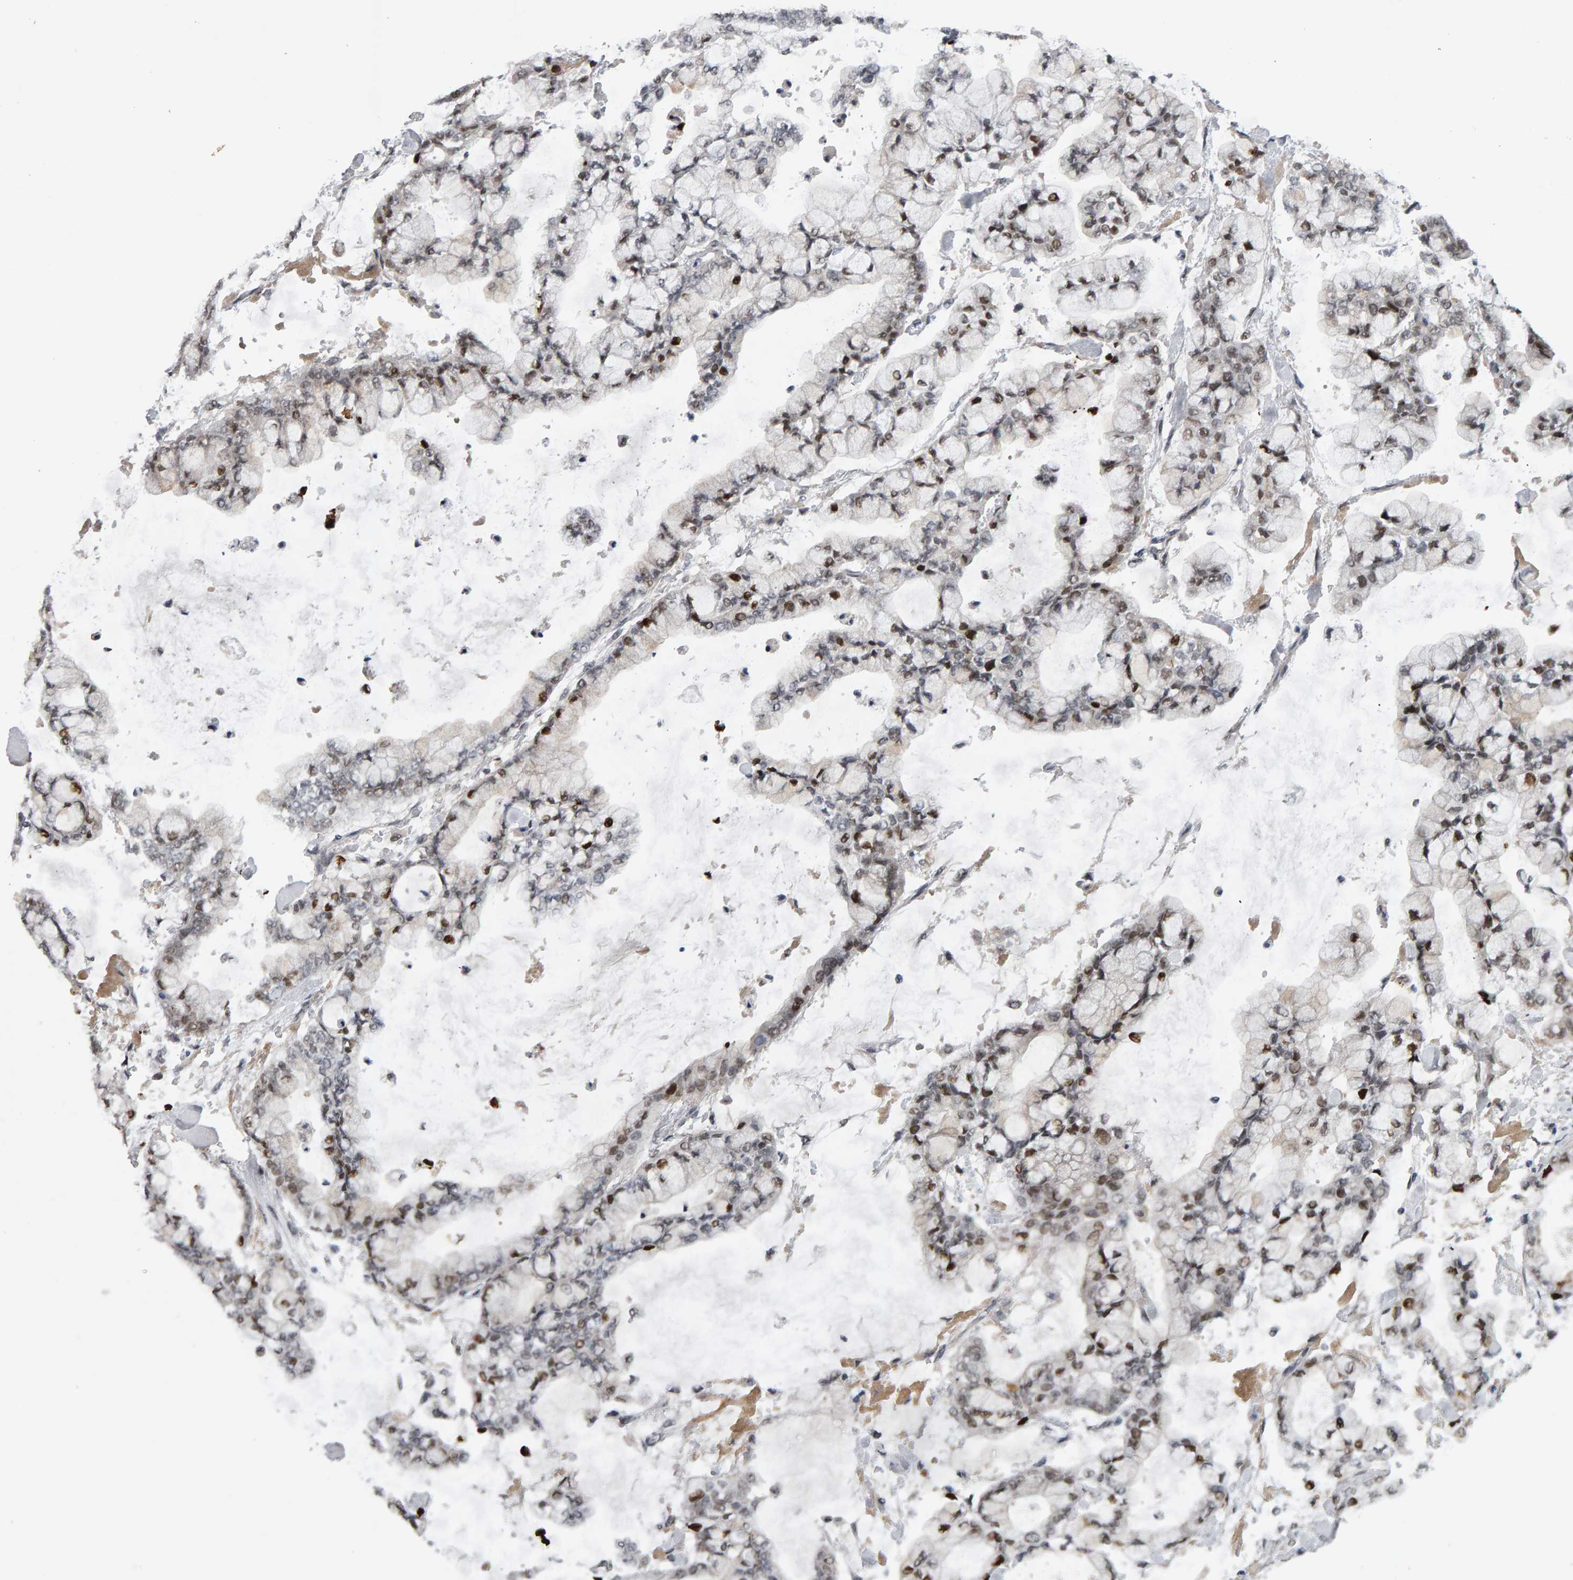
{"staining": {"intensity": "moderate", "quantity": ">75%", "location": "nuclear"}, "tissue": "stomach cancer", "cell_type": "Tumor cells", "image_type": "cancer", "snomed": [{"axis": "morphology", "description": "Normal tissue, NOS"}, {"axis": "morphology", "description": "Adenocarcinoma, NOS"}, {"axis": "topography", "description": "Stomach, upper"}, {"axis": "topography", "description": "Stomach"}], "caption": "This micrograph reveals immunohistochemistry (IHC) staining of human stomach adenocarcinoma, with medium moderate nuclear positivity in approximately >75% of tumor cells.", "gene": "IPO8", "patient": {"sex": "male", "age": 76}}